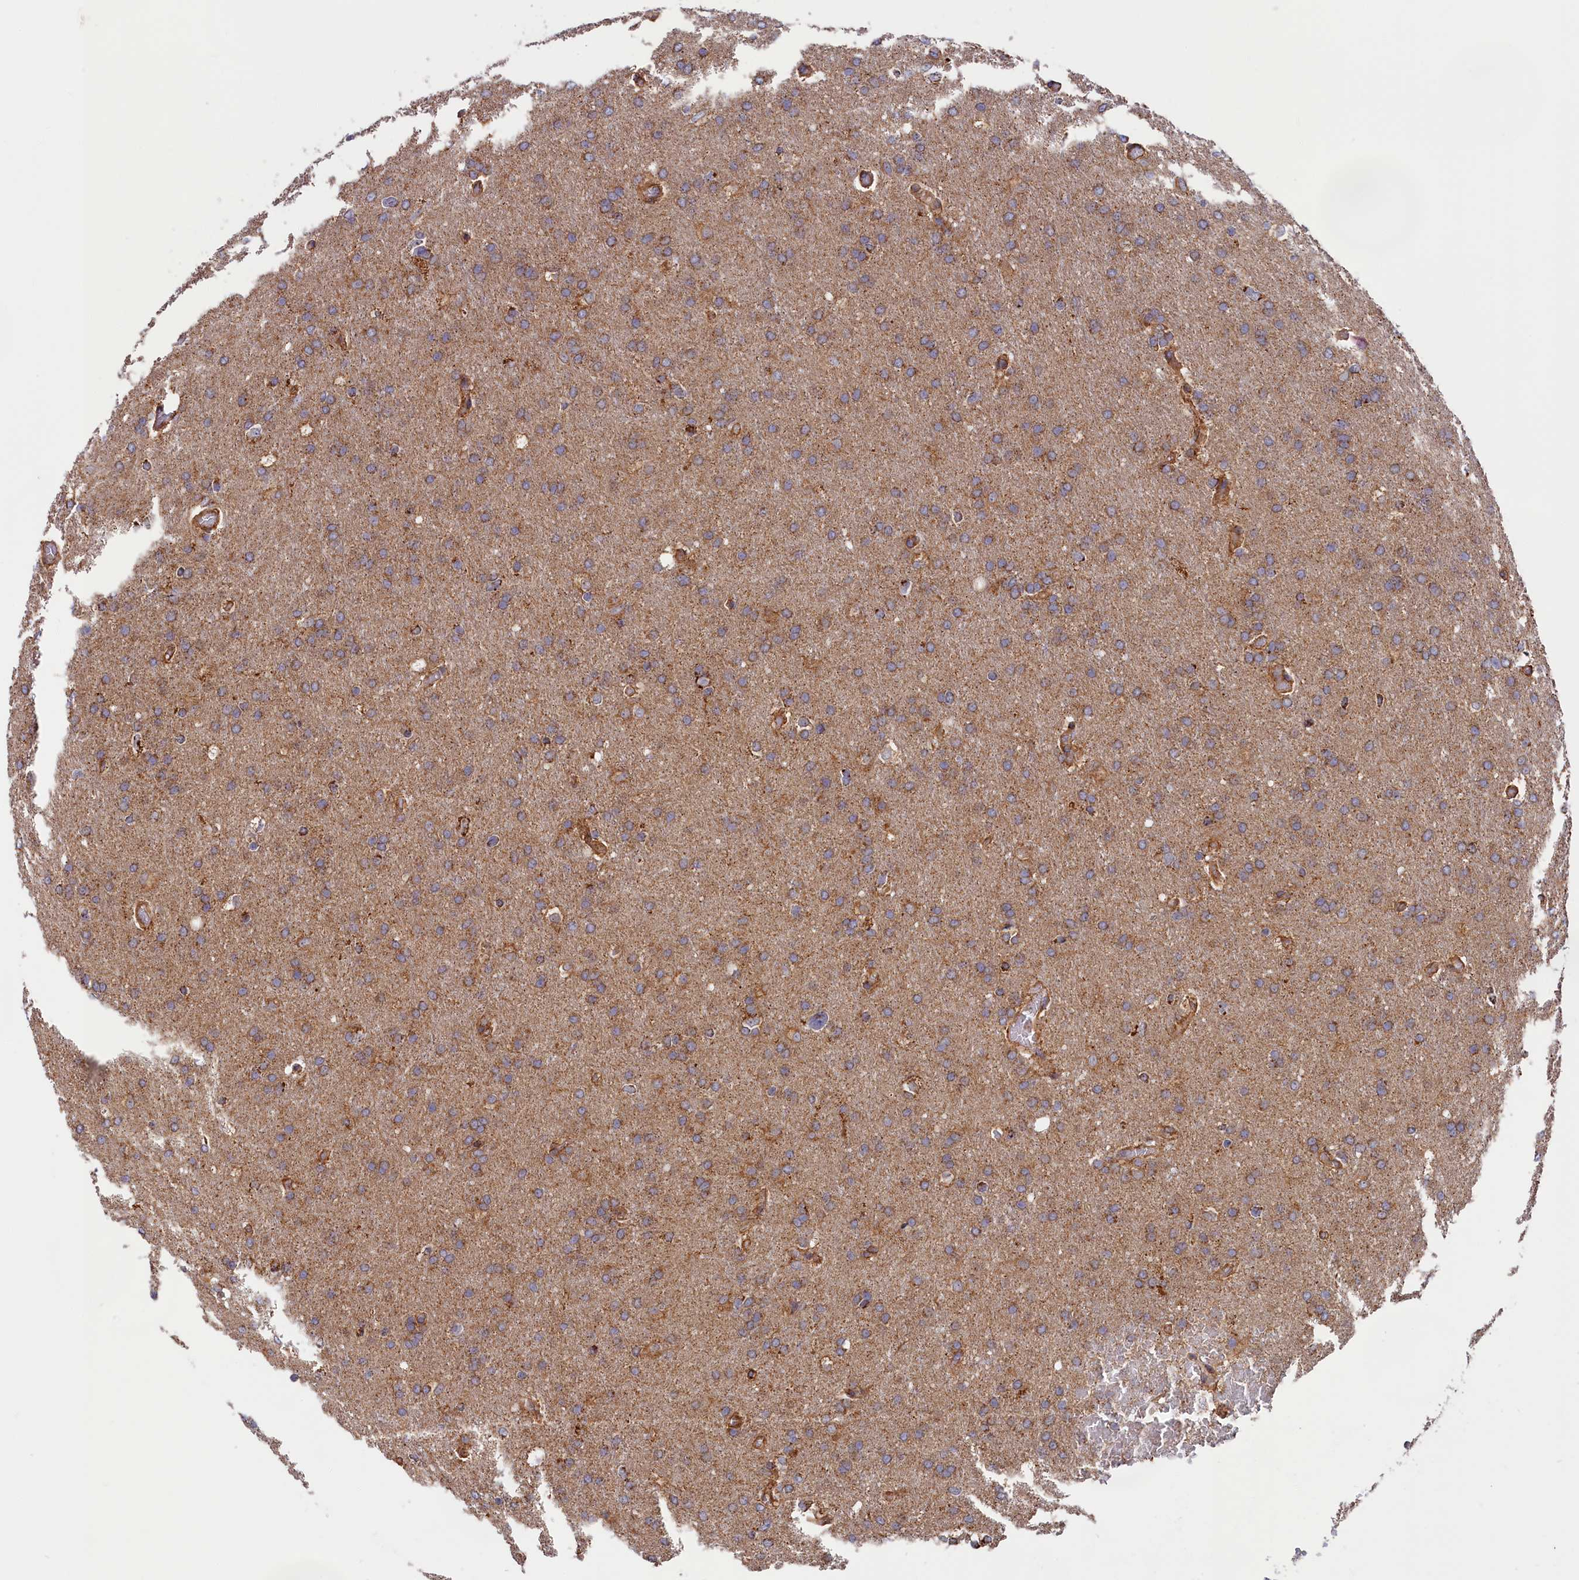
{"staining": {"intensity": "moderate", "quantity": ">75%", "location": "cytoplasmic/membranous"}, "tissue": "glioma", "cell_type": "Tumor cells", "image_type": "cancer", "snomed": [{"axis": "morphology", "description": "Glioma, malignant, High grade"}, {"axis": "topography", "description": "Cerebral cortex"}], "caption": "This image exhibits IHC staining of human glioma, with medium moderate cytoplasmic/membranous expression in approximately >75% of tumor cells.", "gene": "MACROD1", "patient": {"sex": "female", "age": 36}}